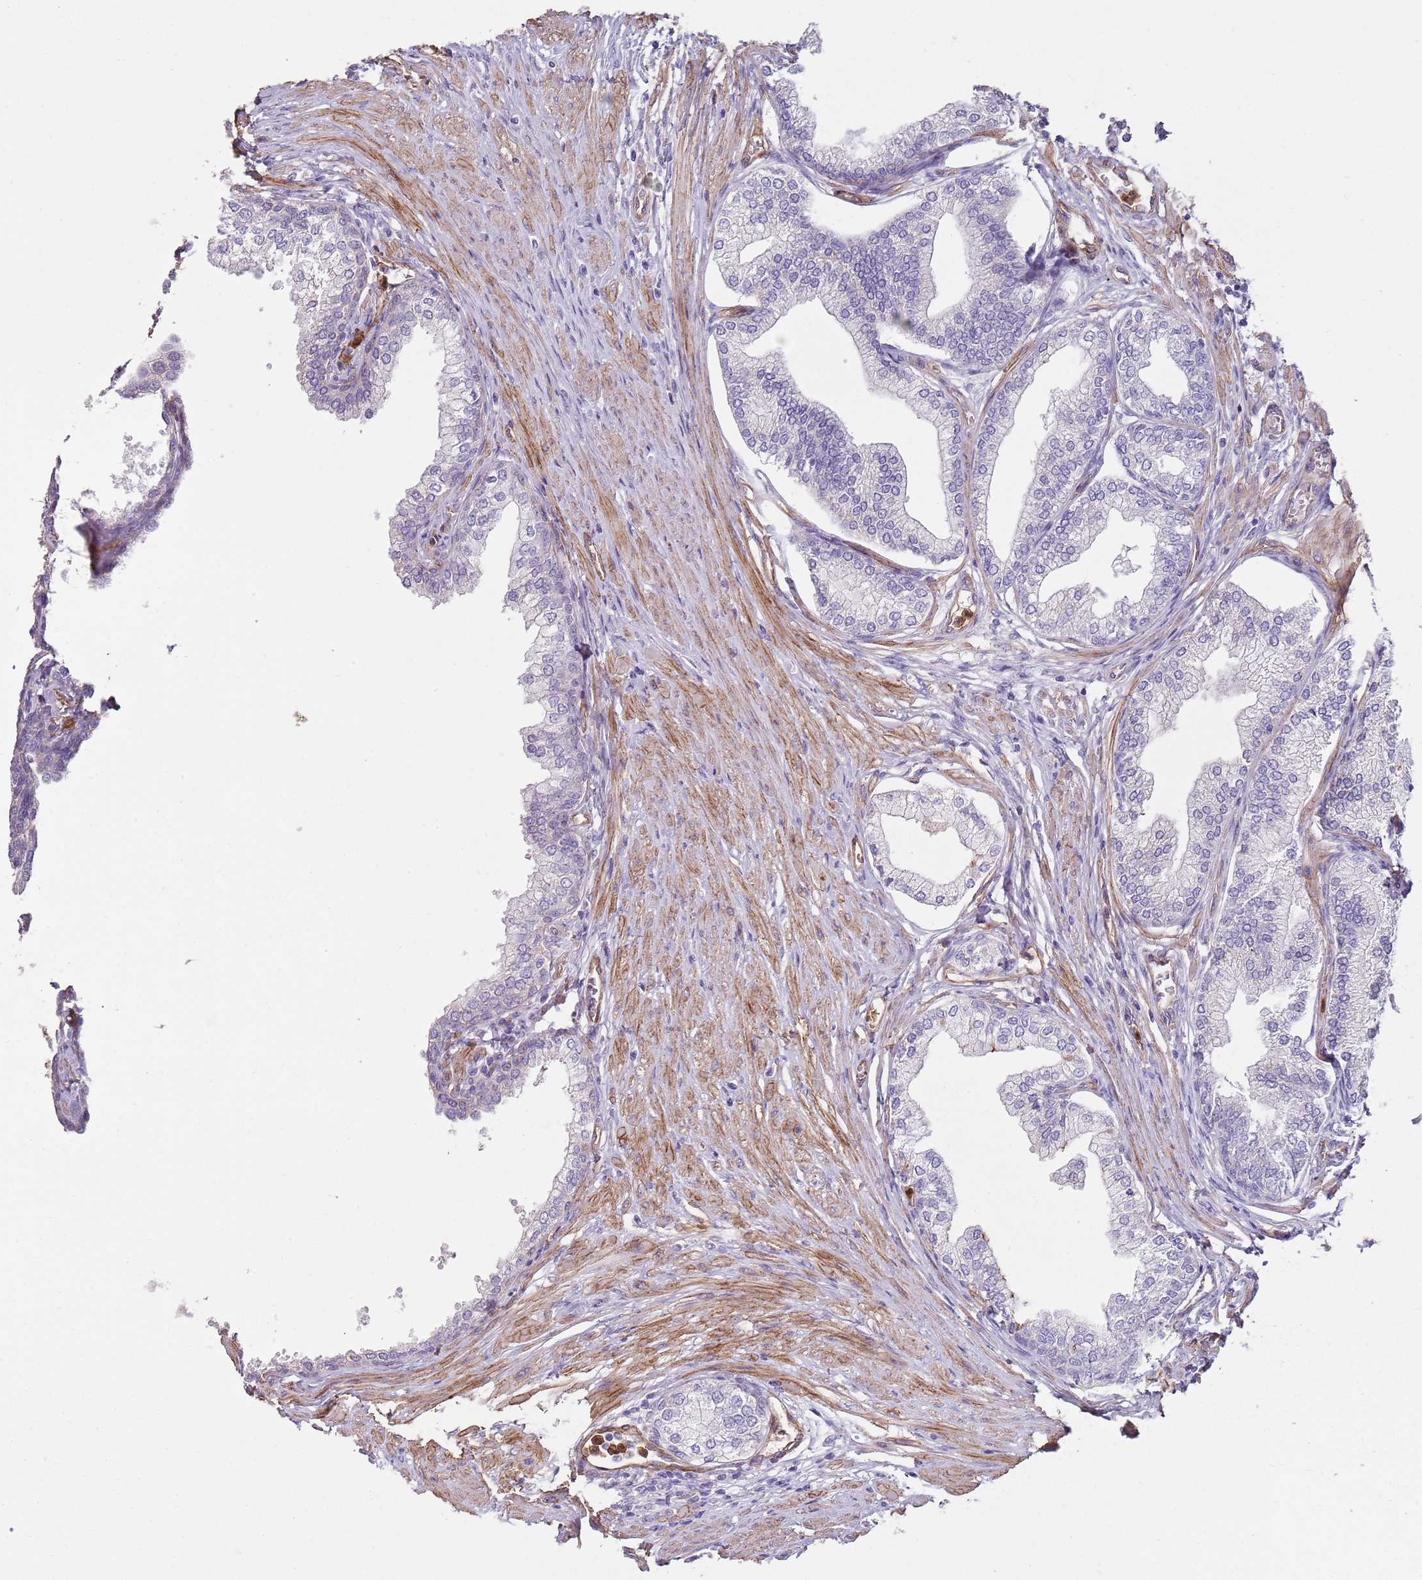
{"staining": {"intensity": "negative", "quantity": "none", "location": "none"}, "tissue": "prostate", "cell_type": "Glandular cells", "image_type": "normal", "snomed": [{"axis": "morphology", "description": "Normal tissue, NOS"}, {"axis": "morphology", "description": "Urothelial carcinoma, Low grade"}, {"axis": "topography", "description": "Urinary bladder"}, {"axis": "topography", "description": "Prostate"}], "caption": "Immunohistochemistry (IHC) photomicrograph of normal human prostate stained for a protein (brown), which displays no staining in glandular cells. (DAB IHC with hematoxylin counter stain).", "gene": "PHLPP2", "patient": {"sex": "male", "age": 60}}